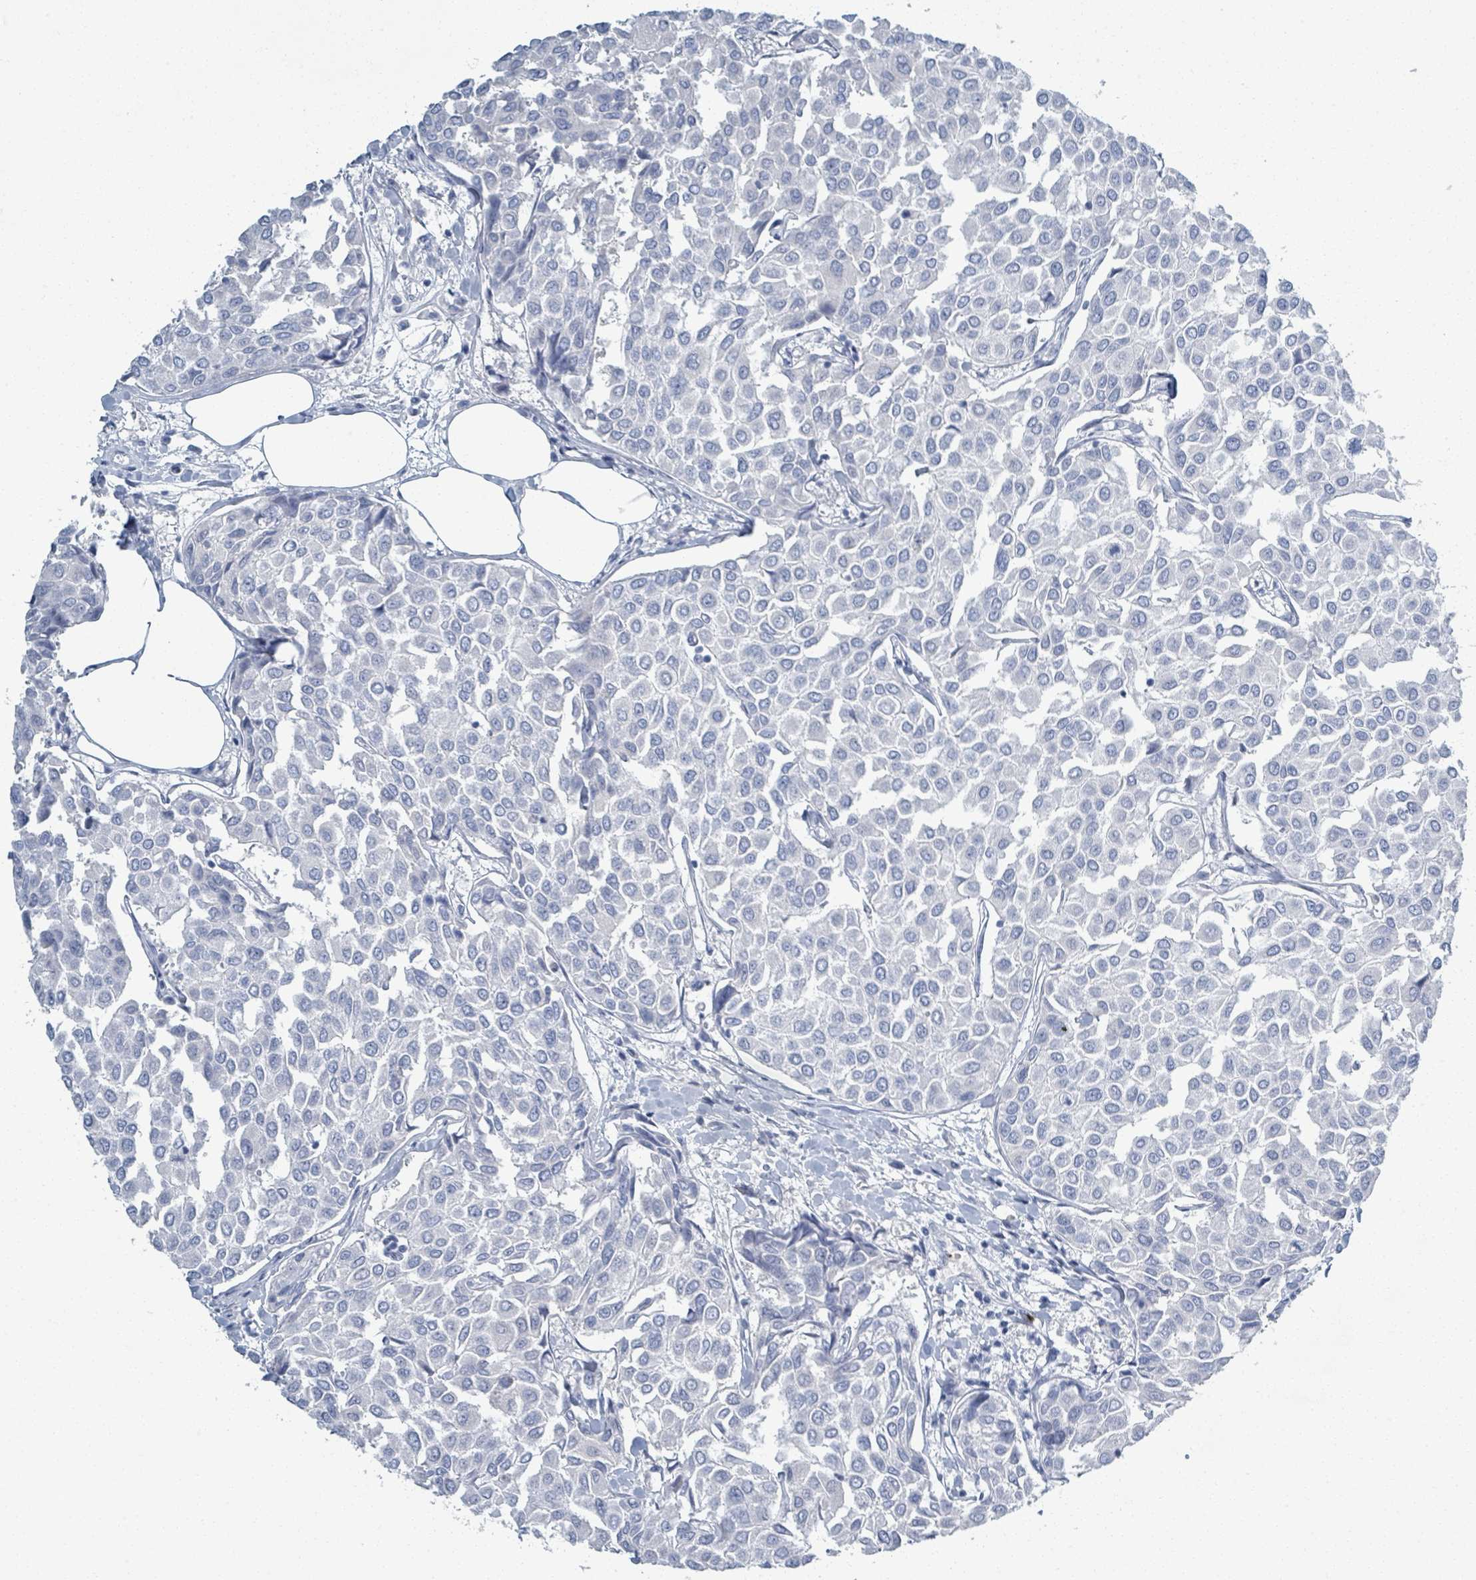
{"staining": {"intensity": "negative", "quantity": "none", "location": "none"}, "tissue": "breast cancer", "cell_type": "Tumor cells", "image_type": "cancer", "snomed": [{"axis": "morphology", "description": "Duct carcinoma"}, {"axis": "topography", "description": "Breast"}], "caption": "There is no significant expression in tumor cells of breast invasive ductal carcinoma.", "gene": "DEFA4", "patient": {"sex": "female", "age": 55}}